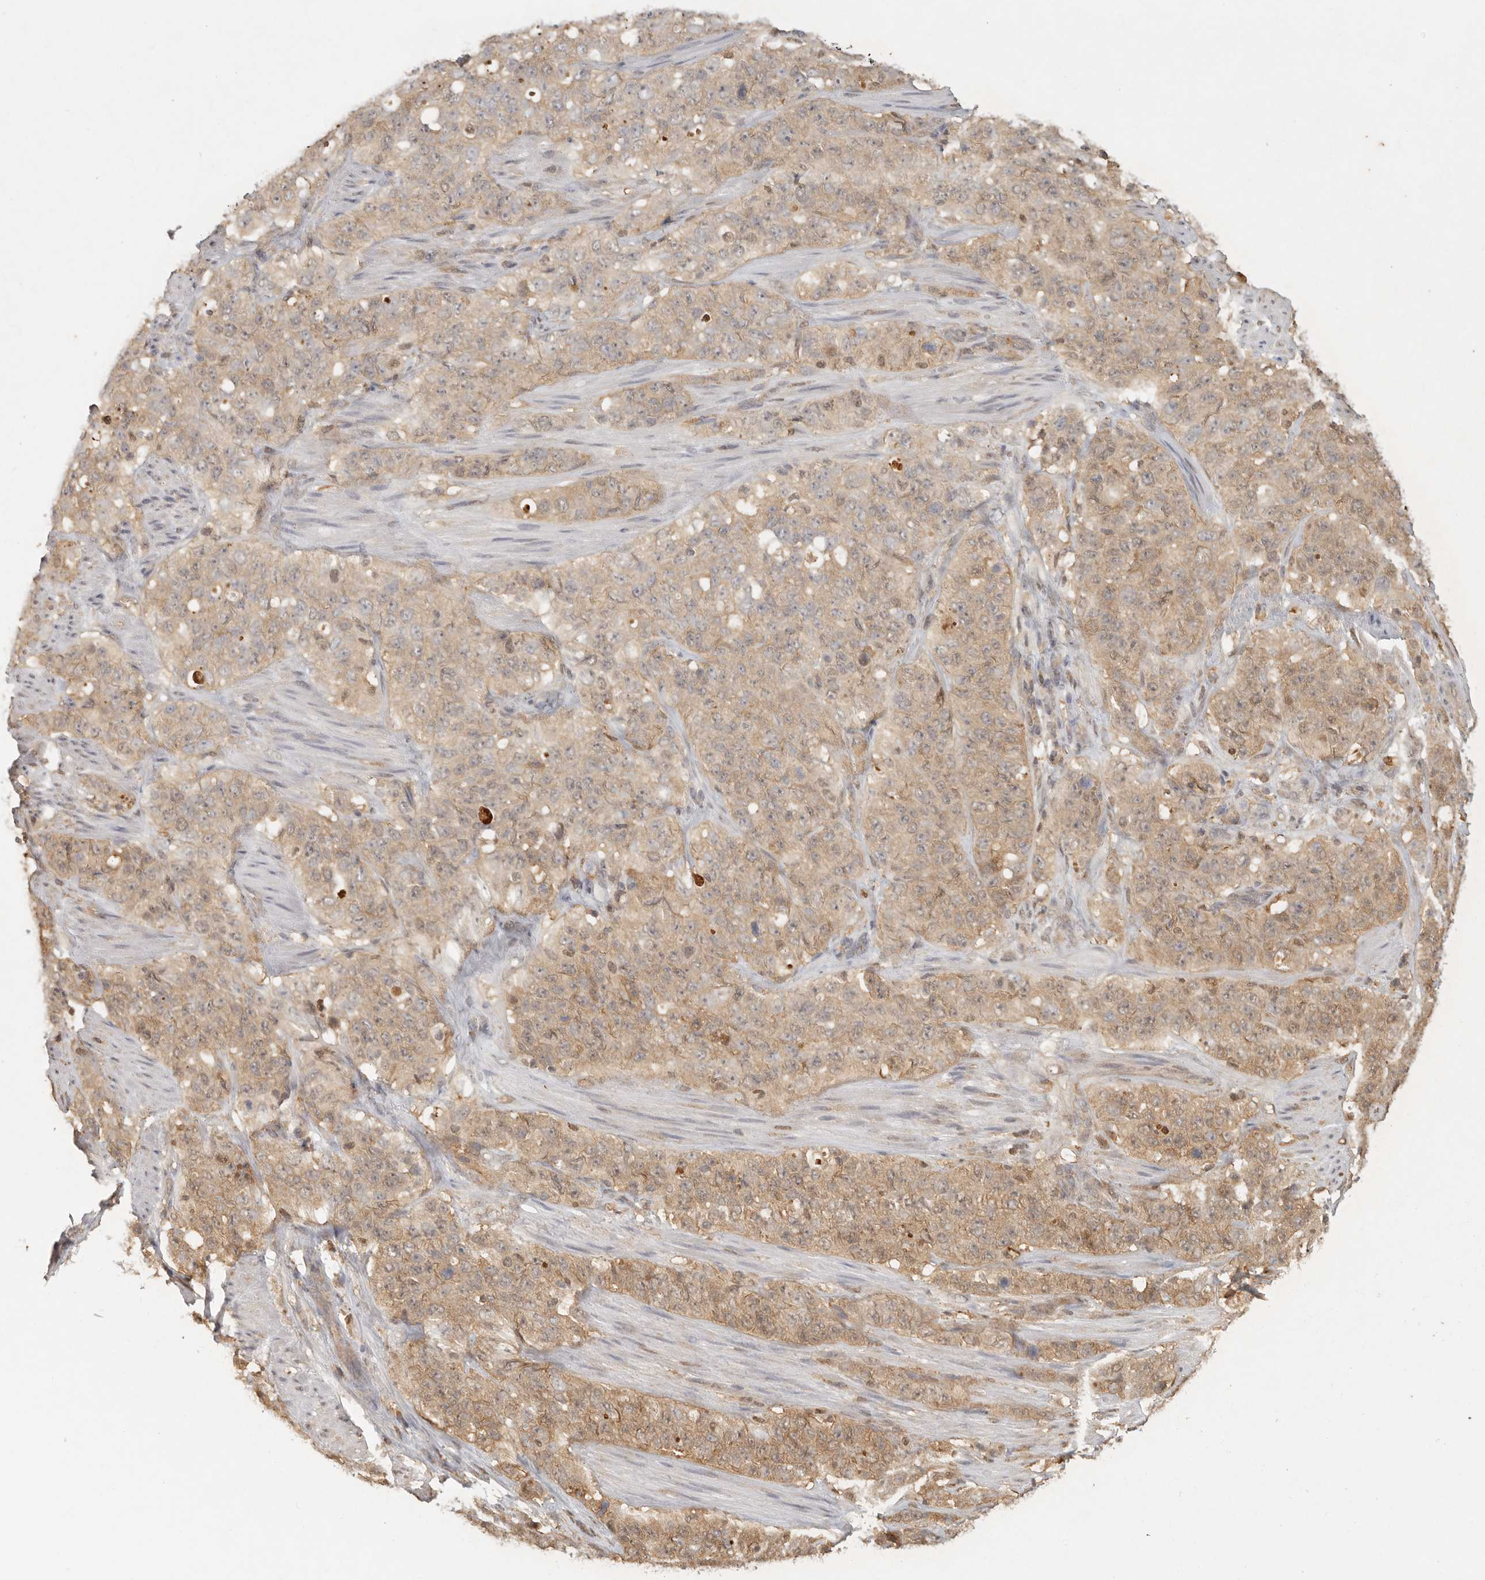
{"staining": {"intensity": "weak", "quantity": ">75%", "location": "cytoplasmic/membranous"}, "tissue": "stomach cancer", "cell_type": "Tumor cells", "image_type": "cancer", "snomed": [{"axis": "morphology", "description": "Adenocarcinoma, NOS"}, {"axis": "topography", "description": "Stomach"}], "caption": "Immunohistochemical staining of human adenocarcinoma (stomach) reveals low levels of weak cytoplasmic/membranous staining in about >75% of tumor cells.", "gene": "PSMA5", "patient": {"sex": "male", "age": 48}}